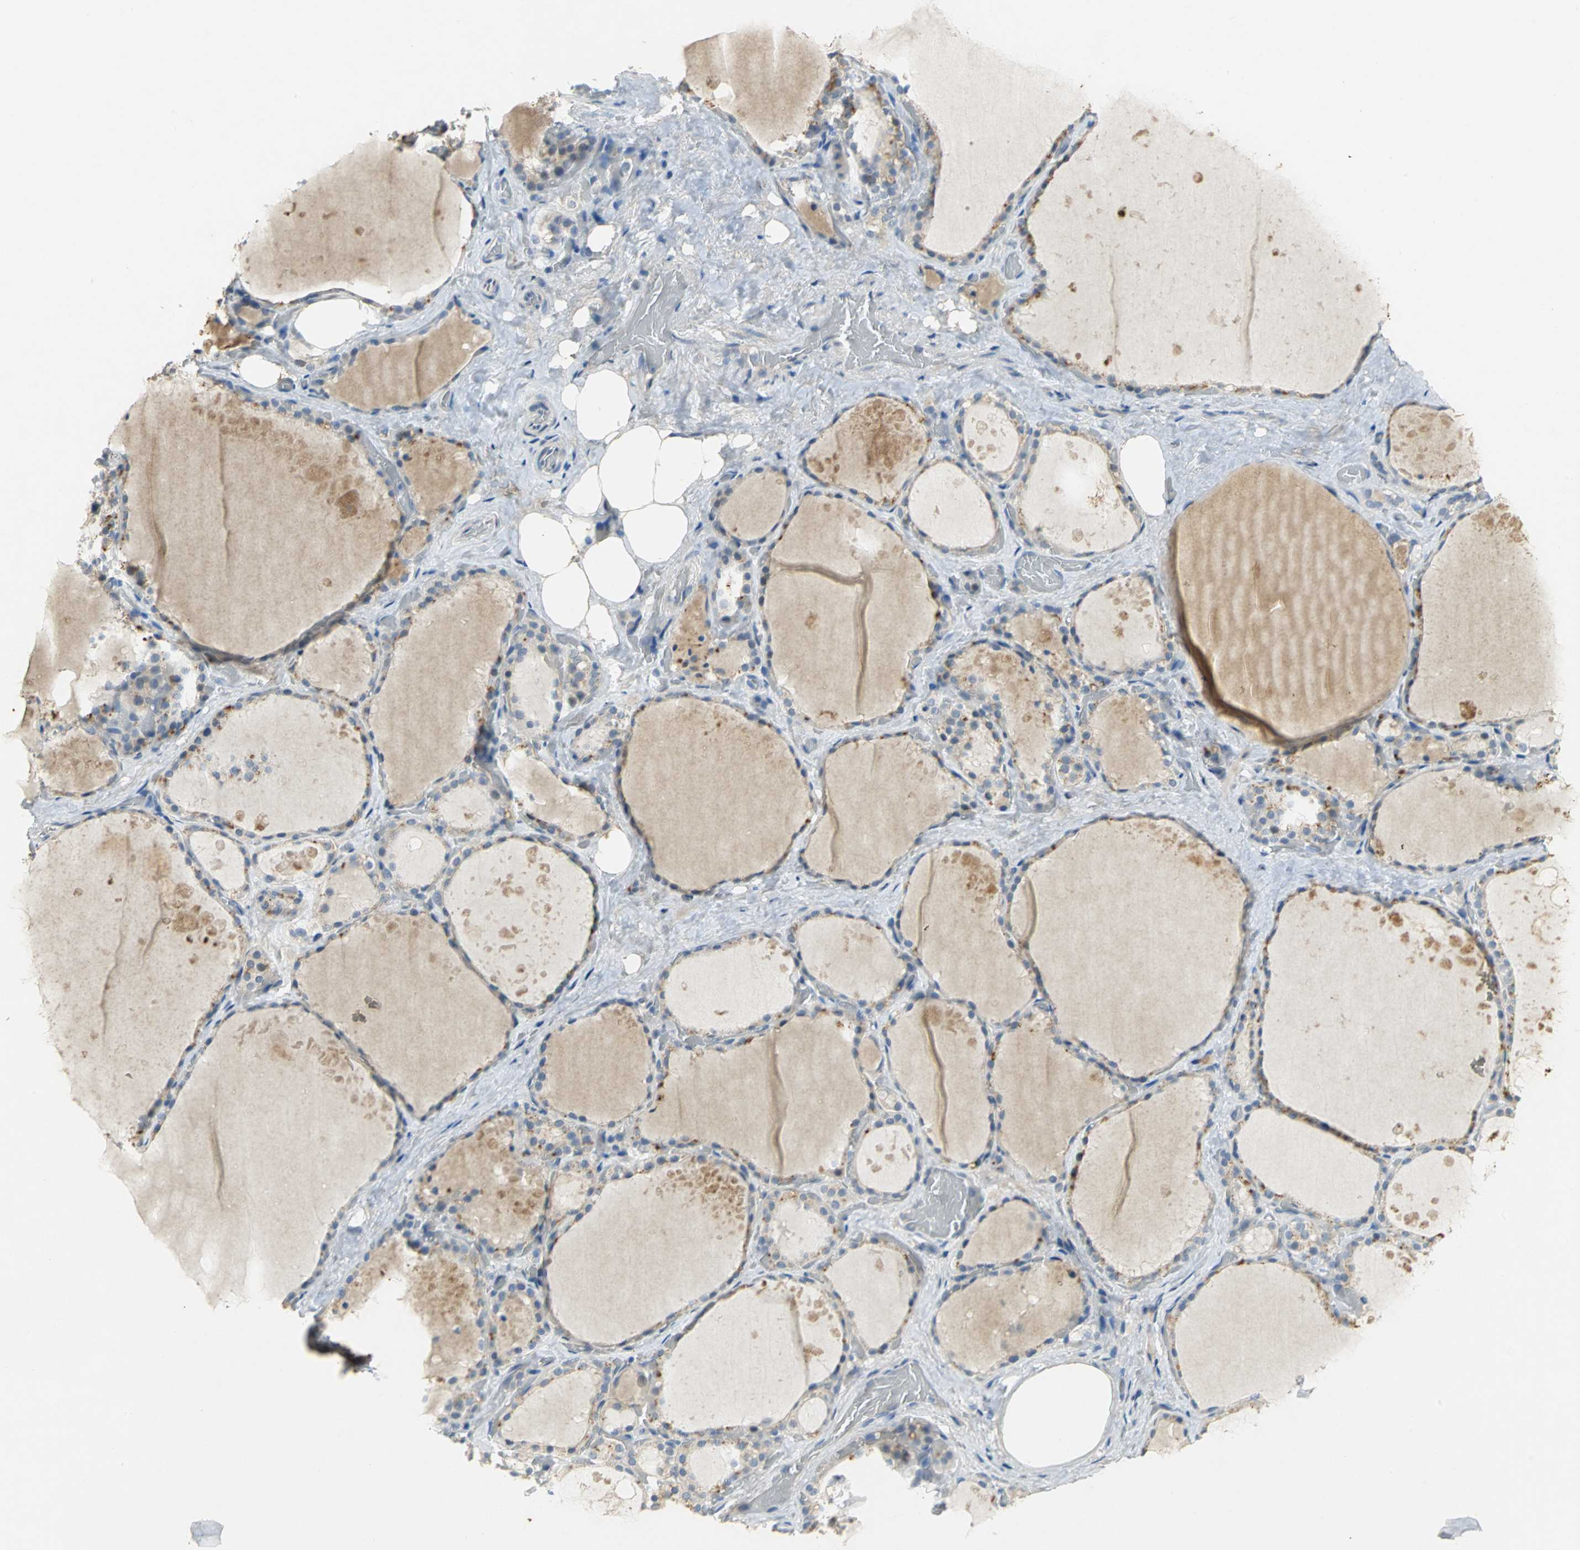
{"staining": {"intensity": "weak", "quantity": "<25%", "location": "cytoplasmic/membranous"}, "tissue": "thyroid gland", "cell_type": "Glandular cells", "image_type": "normal", "snomed": [{"axis": "morphology", "description": "Normal tissue, NOS"}, {"axis": "topography", "description": "Thyroid gland"}], "caption": "Glandular cells are negative for brown protein staining in unremarkable thyroid gland. Nuclei are stained in blue.", "gene": "IL17RB", "patient": {"sex": "male", "age": 61}}